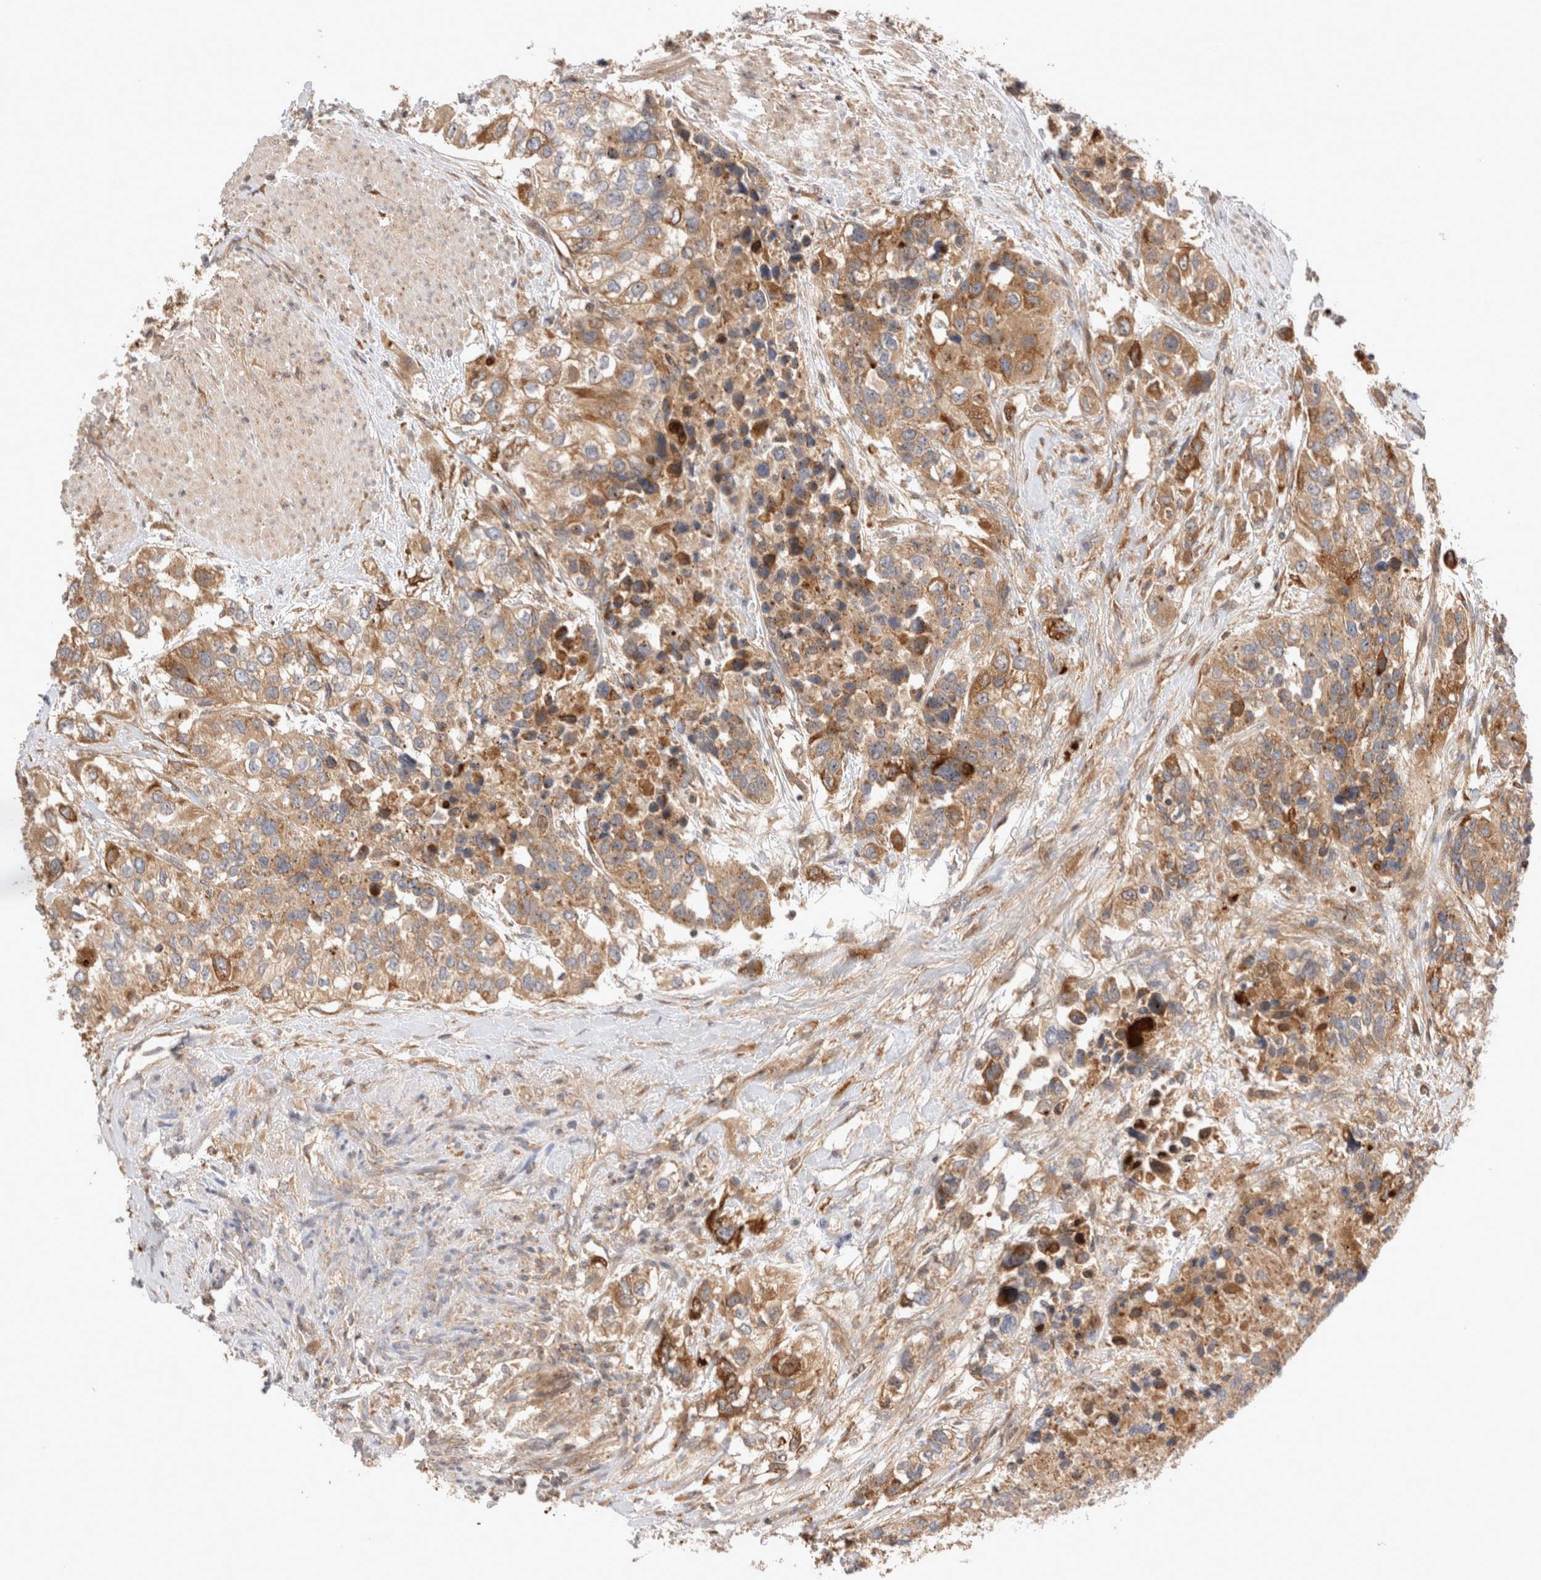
{"staining": {"intensity": "moderate", "quantity": ">75%", "location": "cytoplasmic/membranous"}, "tissue": "urothelial cancer", "cell_type": "Tumor cells", "image_type": "cancer", "snomed": [{"axis": "morphology", "description": "Urothelial carcinoma, High grade"}, {"axis": "topography", "description": "Urinary bladder"}], "caption": "An image of human urothelial cancer stained for a protein displays moderate cytoplasmic/membranous brown staining in tumor cells. (Stains: DAB (3,3'-diaminobenzidine) in brown, nuclei in blue, Microscopy: brightfield microscopy at high magnification).", "gene": "VPS28", "patient": {"sex": "female", "age": 80}}